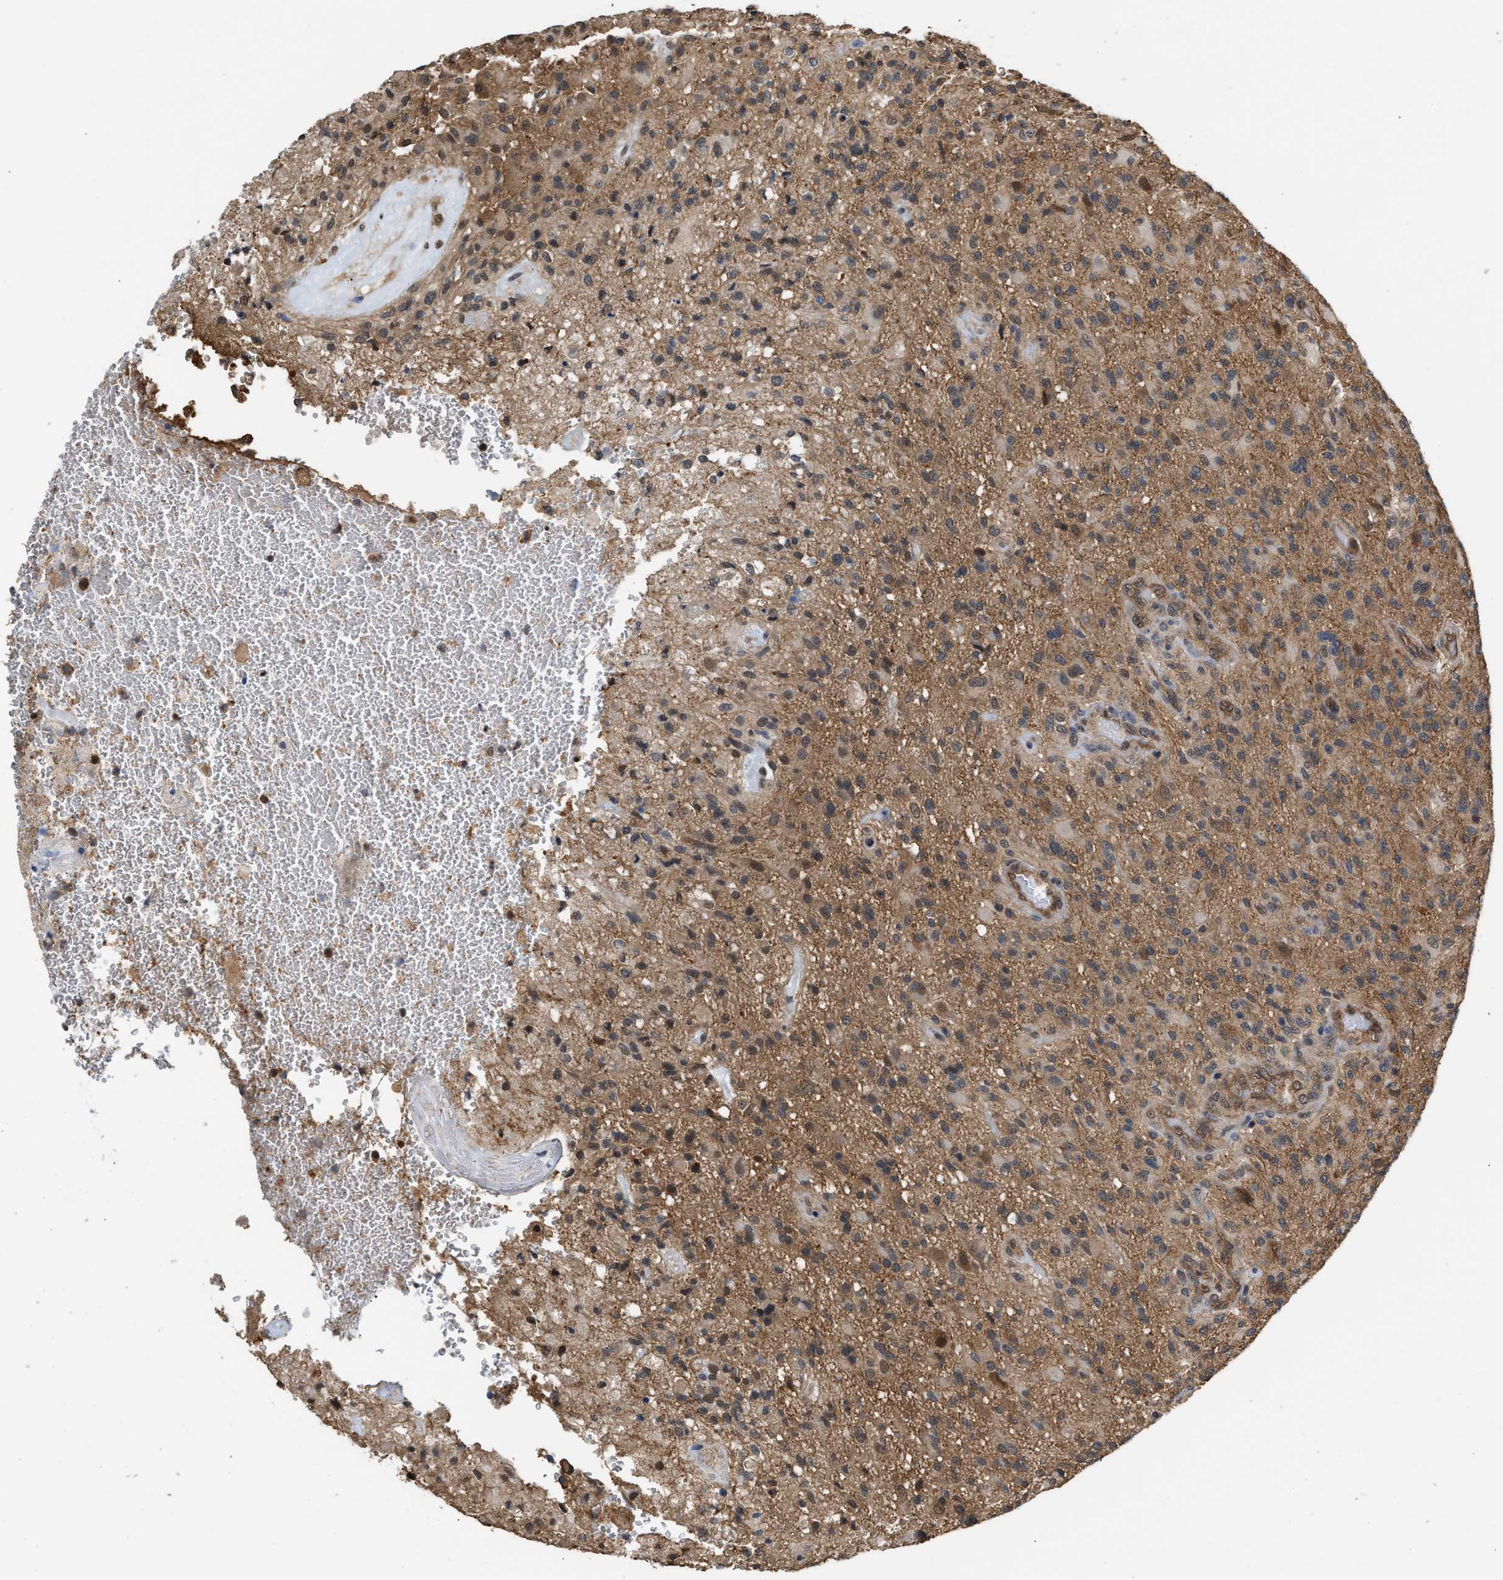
{"staining": {"intensity": "weak", "quantity": ">75%", "location": "cytoplasmic/membranous,nuclear"}, "tissue": "glioma", "cell_type": "Tumor cells", "image_type": "cancer", "snomed": [{"axis": "morphology", "description": "Glioma, malignant, High grade"}, {"axis": "topography", "description": "Brain"}], "caption": "Immunohistochemical staining of human glioma reveals low levels of weak cytoplasmic/membranous and nuclear protein positivity in approximately >75% of tumor cells.", "gene": "SCAI", "patient": {"sex": "male", "age": 71}}